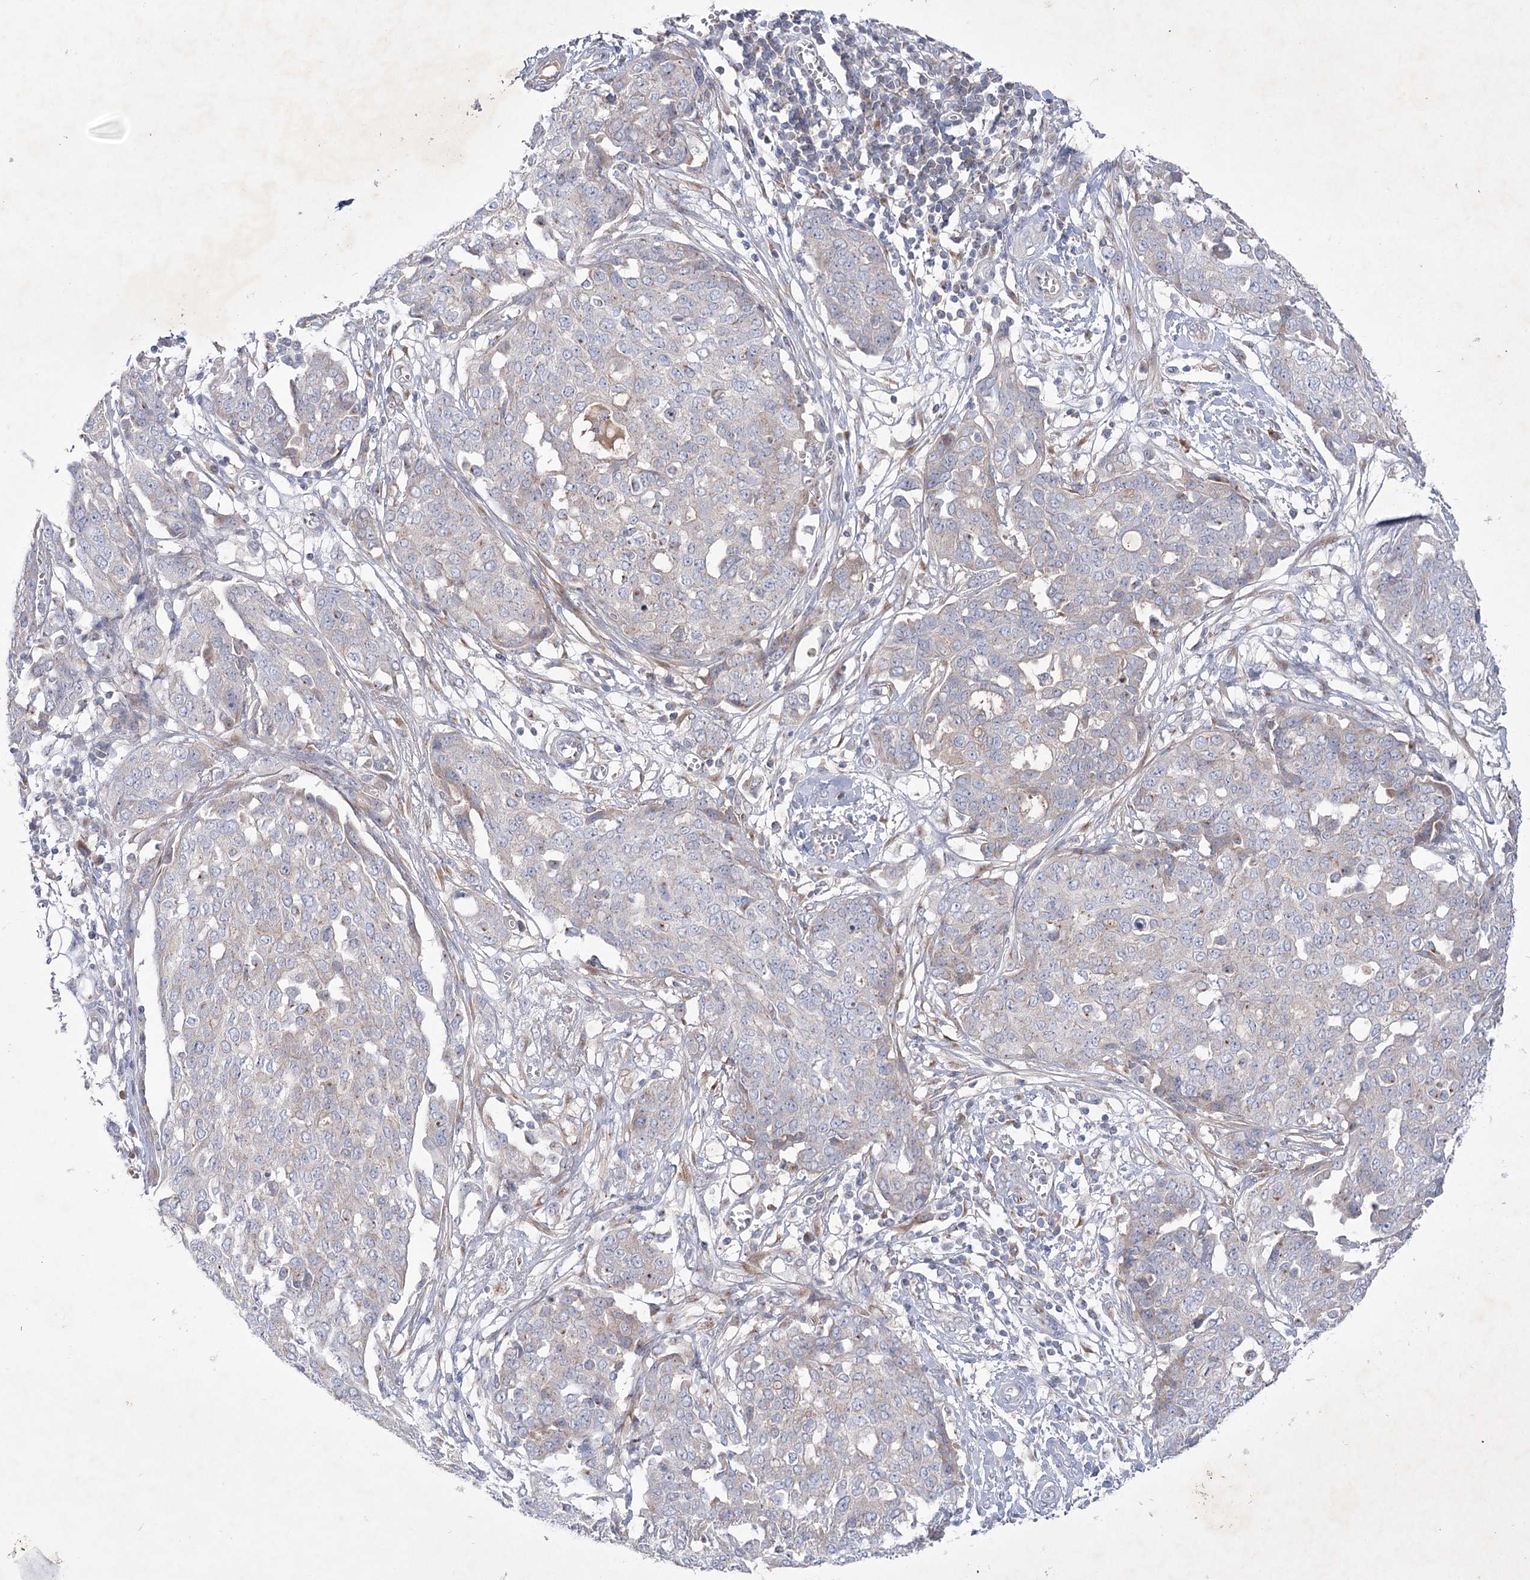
{"staining": {"intensity": "negative", "quantity": "none", "location": "none"}, "tissue": "ovarian cancer", "cell_type": "Tumor cells", "image_type": "cancer", "snomed": [{"axis": "morphology", "description": "Cystadenocarcinoma, serous, NOS"}, {"axis": "topography", "description": "Soft tissue"}, {"axis": "topography", "description": "Ovary"}], "caption": "Ovarian serous cystadenocarcinoma stained for a protein using immunohistochemistry displays no positivity tumor cells.", "gene": "GBF1", "patient": {"sex": "female", "age": 57}}